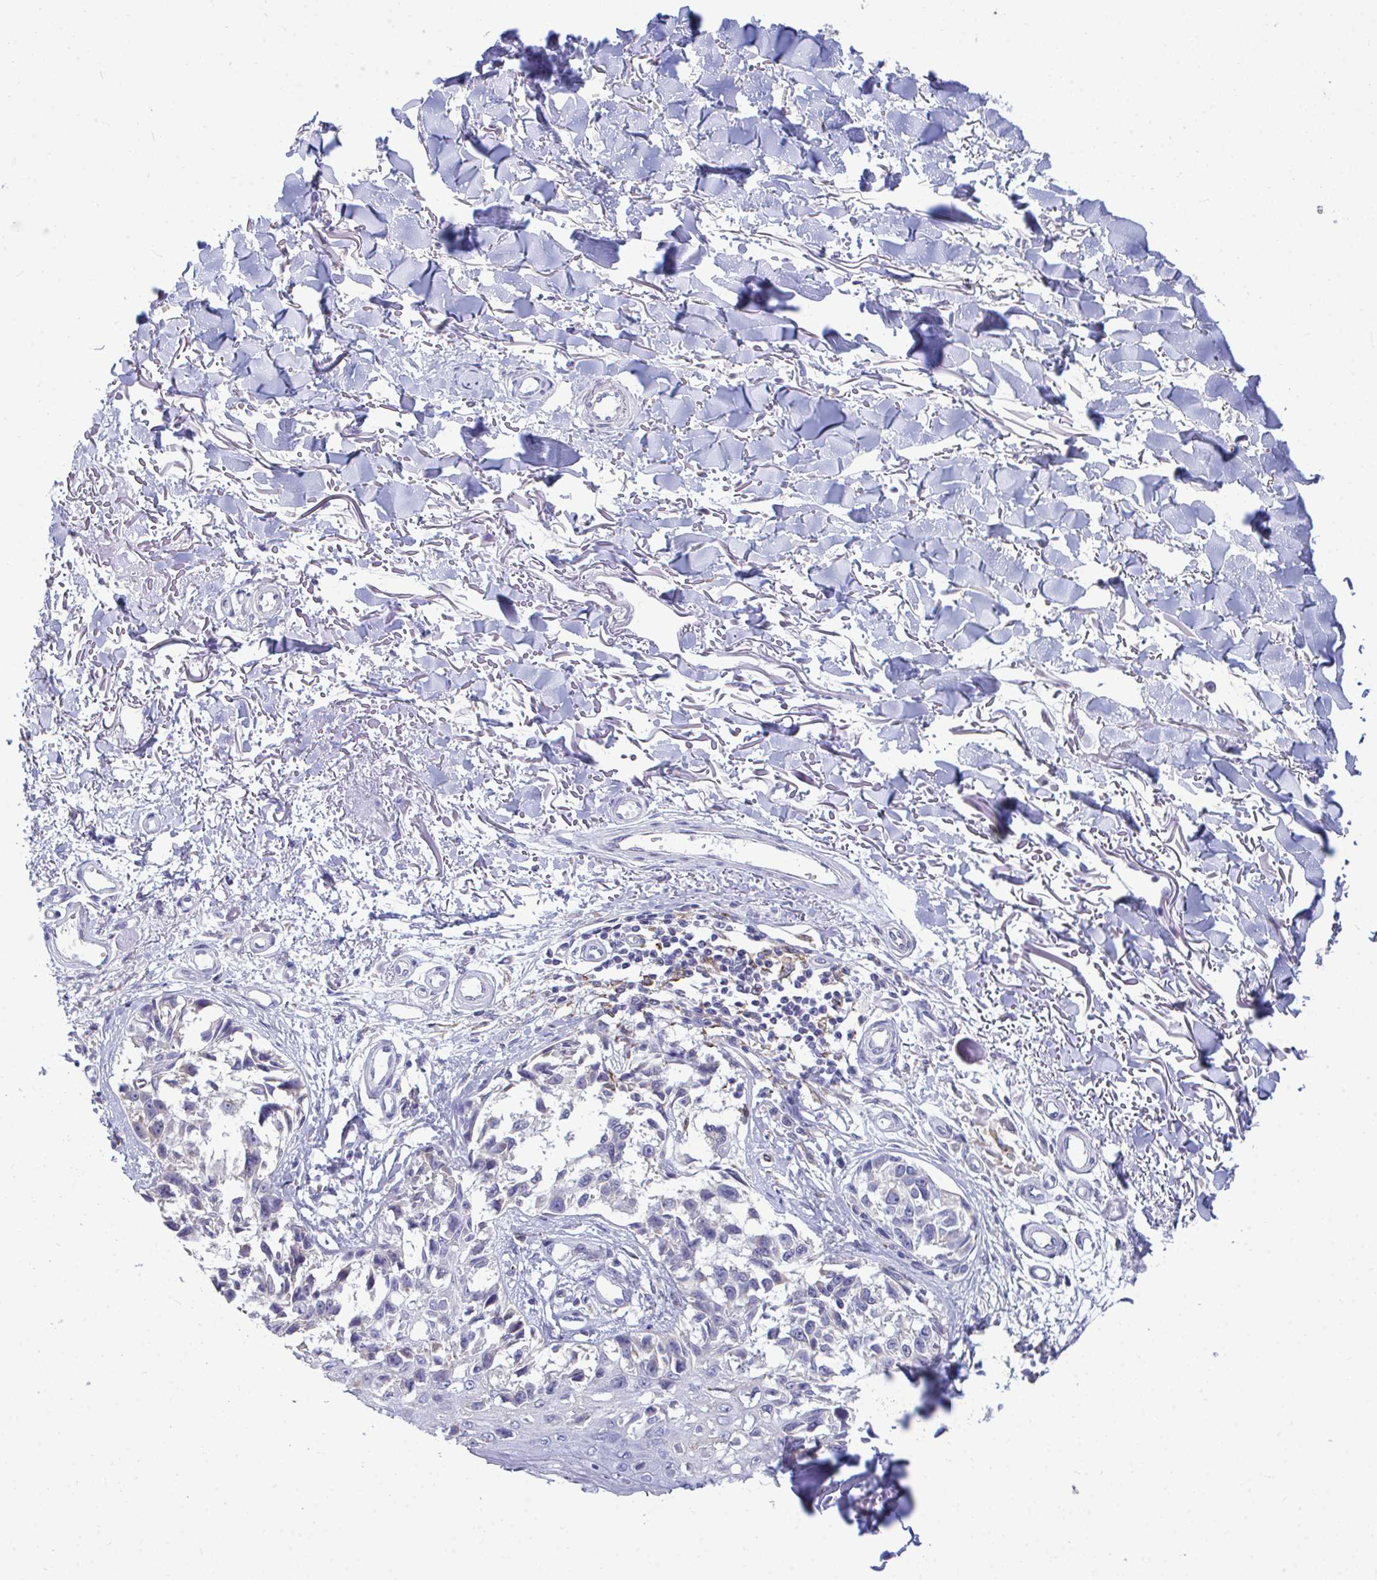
{"staining": {"intensity": "negative", "quantity": "none", "location": "none"}, "tissue": "melanoma", "cell_type": "Tumor cells", "image_type": "cancer", "snomed": [{"axis": "morphology", "description": "Malignant melanoma, NOS"}, {"axis": "topography", "description": "Skin"}], "caption": "A photomicrograph of human malignant melanoma is negative for staining in tumor cells. (Stains: DAB immunohistochemistry with hematoxylin counter stain, Microscopy: brightfield microscopy at high magnification).", "gene": "PIGK", "patient": {"sex": "male", "age": 73}}